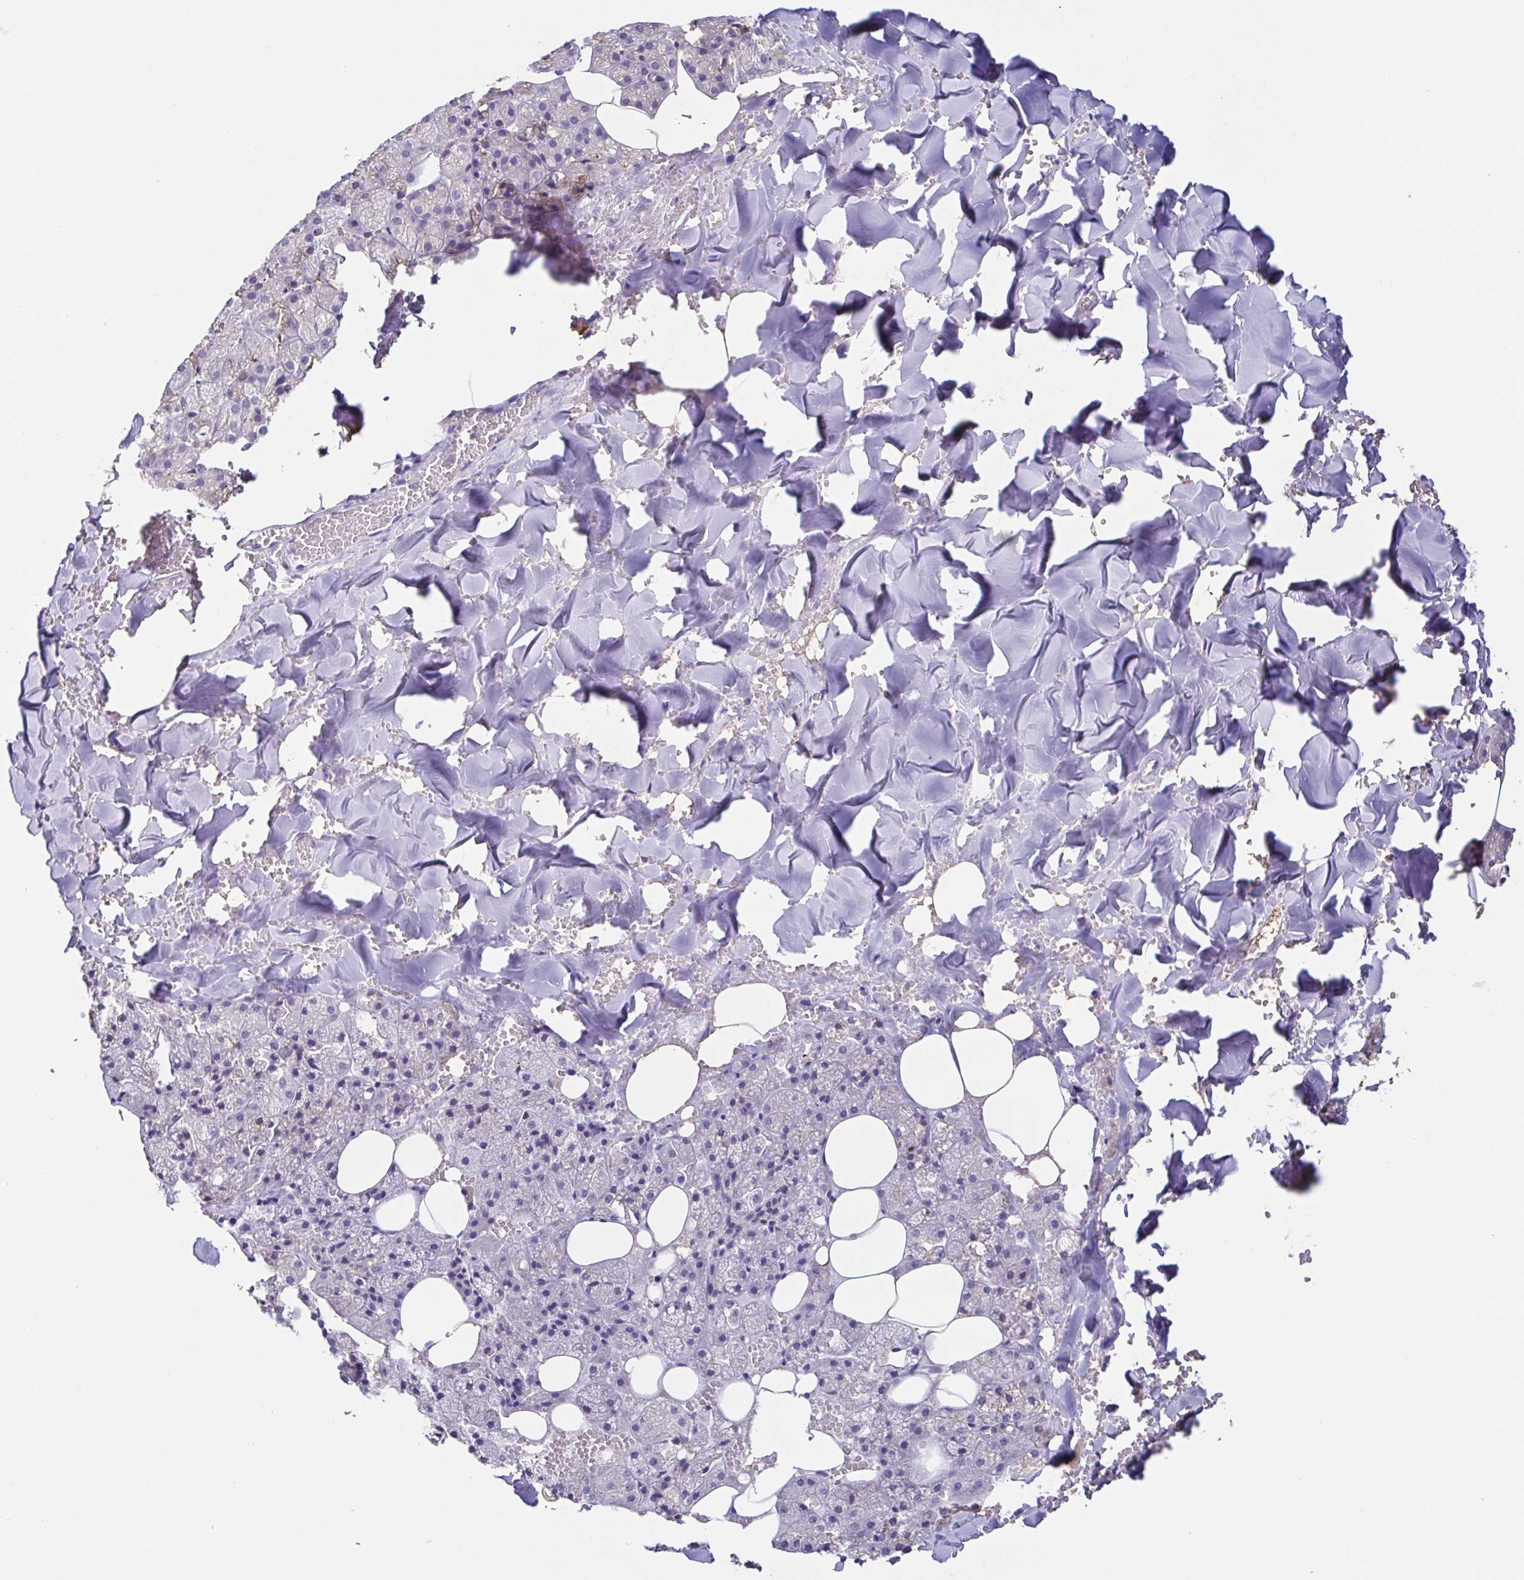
{"staining": {"intensity": "negative", "quantity": "none", "location": "none"}, "tissue": "salivary gland", "cell_type": "Glandular cells", "image_type": "normal", "snomed": [{"axis": "morphology", "description": "Normal tissue, NOS"}, {"axis": "topography", "description": "Salivary gland"}, {"axis": "topography", "description": "Peripheral nerve tissue"}], "caption": "Immunohistochemical staining of unremarkable salivary gland exhibits no significant staining in glandular cells. (DAB immunohistochemistry (IHC), high magnification).", "gene": "ANXA10", "patient": {"sex": "male", "age": 38}}